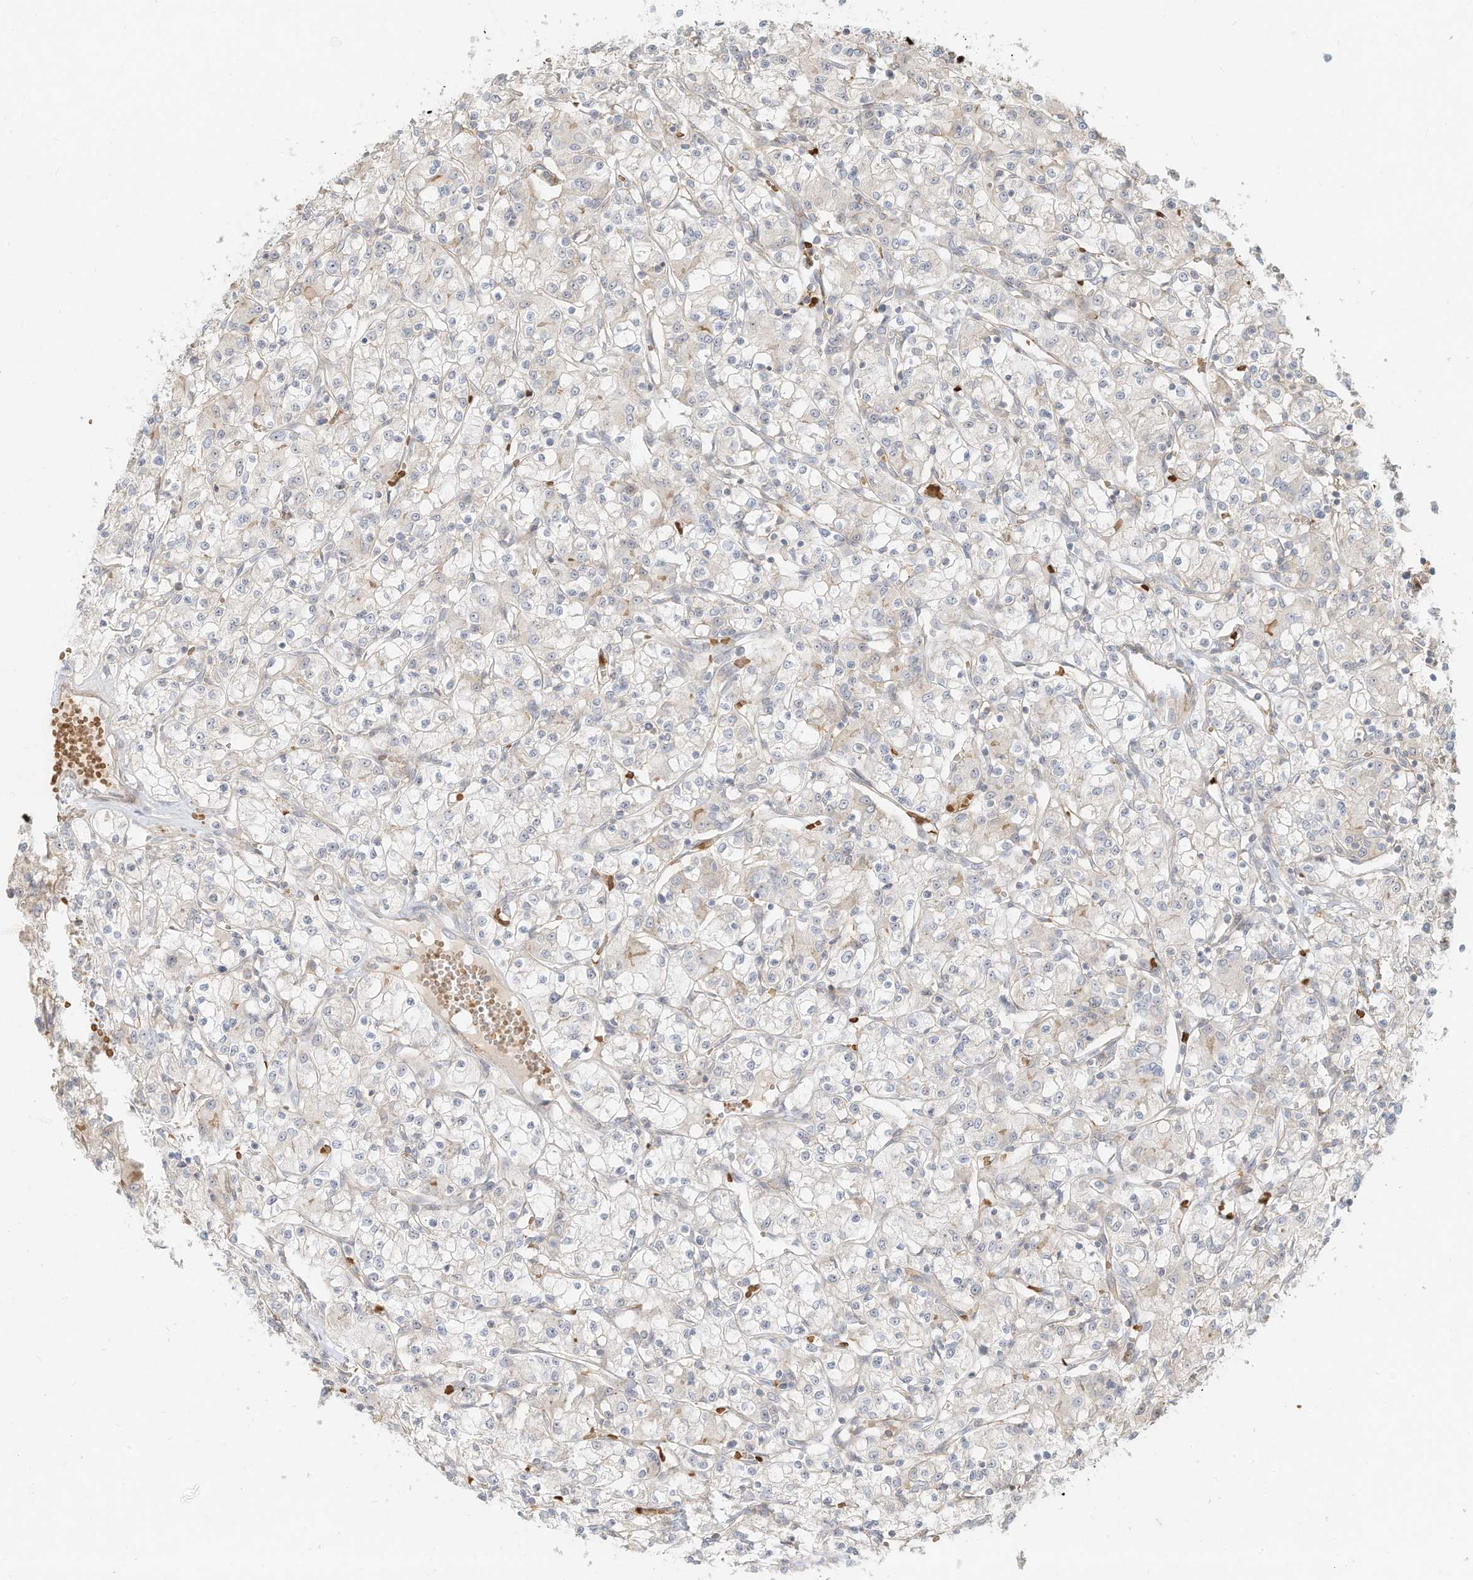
{"staining": {"intensity": "negative", "quantity": "none", "location": "none"}, "tissue": "renal cancer", "cell_type": "Tumor cells", "image_type": "cancer", "snomed": [{"axis": "morphology", "description": "Adenocarcinoma, NOS"}, {"axis": "topography", "description": "Kidney"}], "caption": "Tumor cells show no significant expression in renal adenocarcinoma.", "gene": "OFD1", "patient": {"sex": "female", "age": 59}}